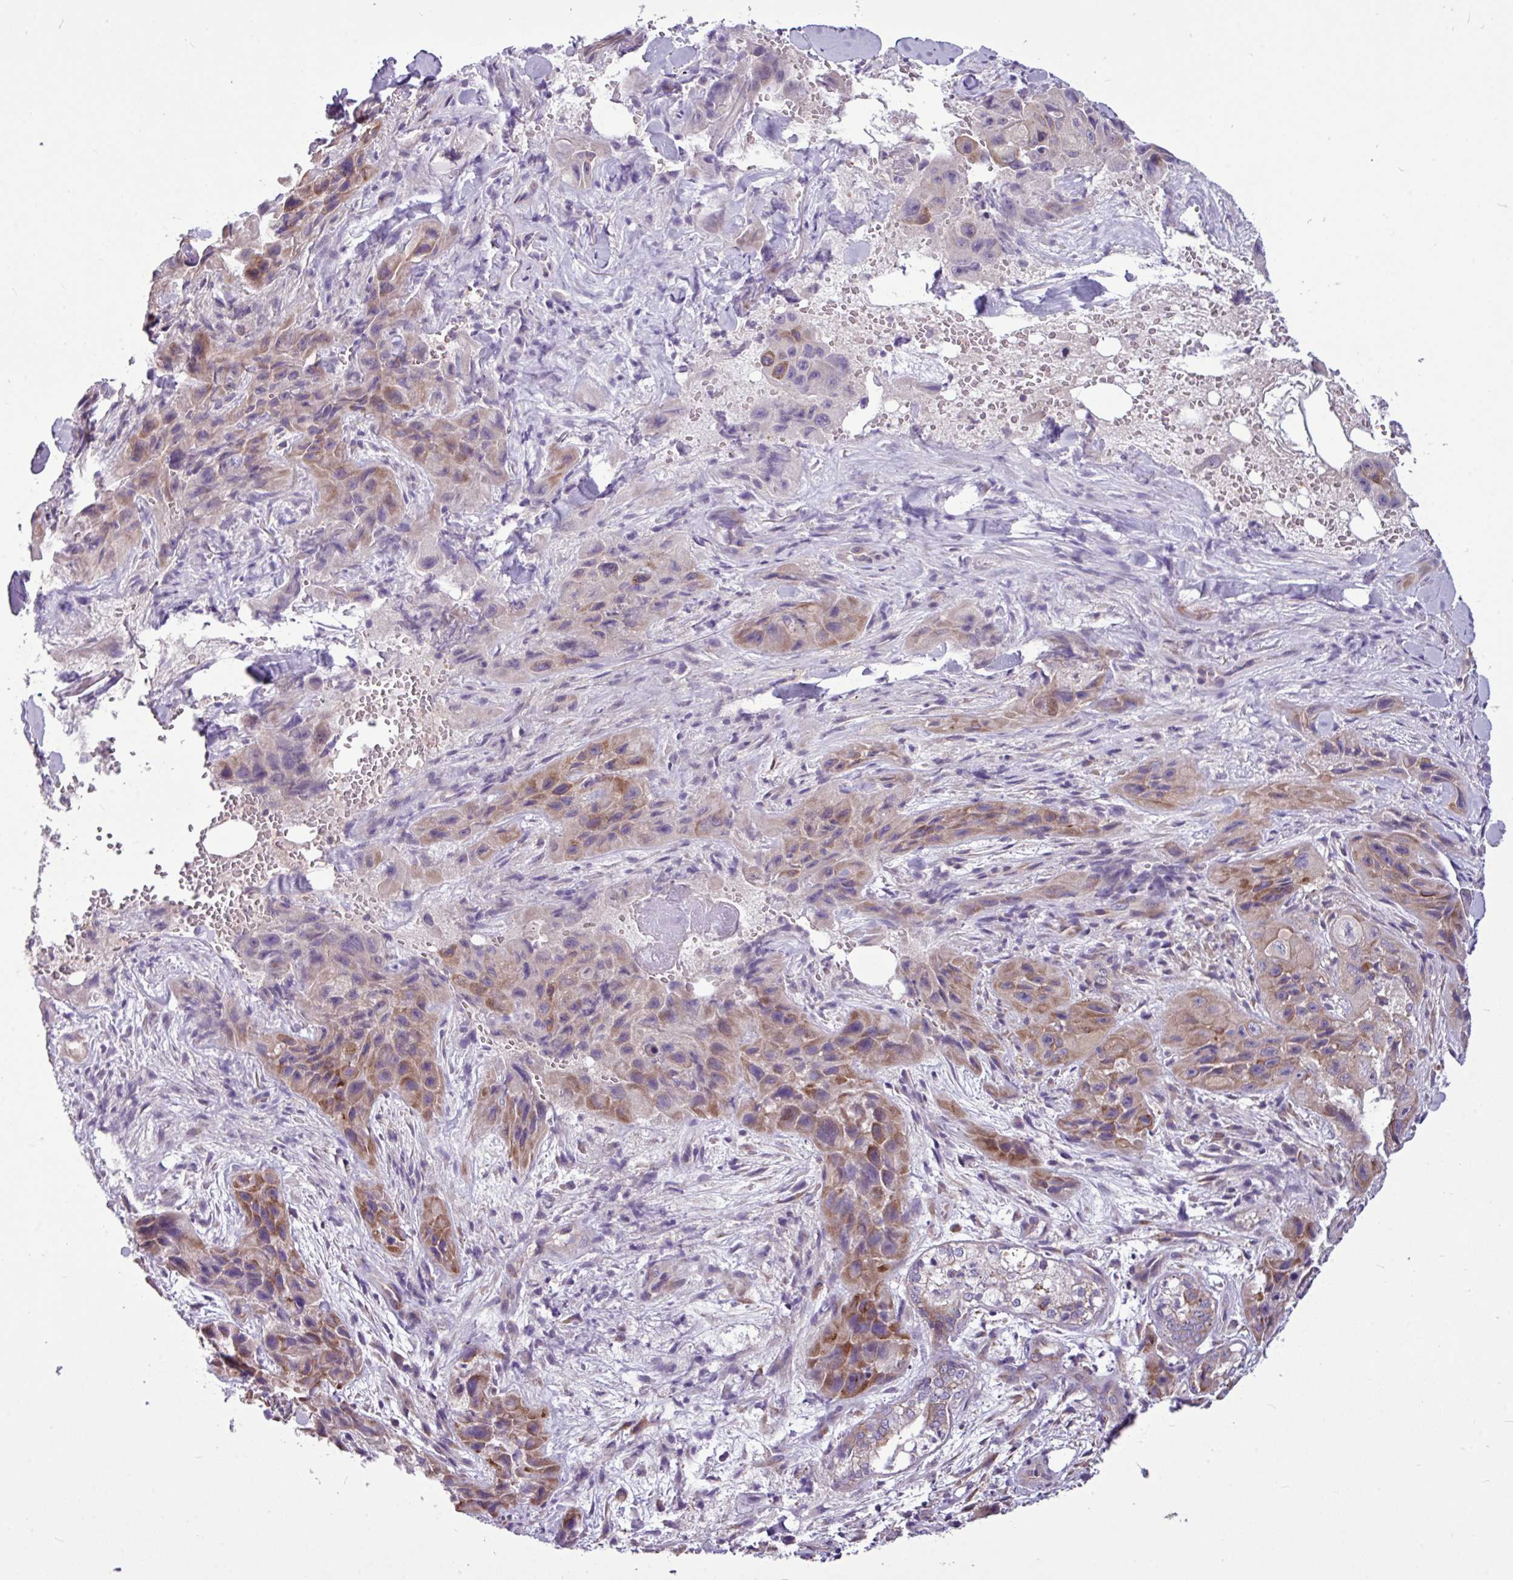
{"staining": {"intensity": "moderate", "quantity": "25%-75%", "location": "cytoplasmic/membranous"}, "tissue": "skin cancer", "cell_type": "Tumor cells", "image_type": "cancer", "snomed": [{"axis": "morphology", "description": "Squamous cell carcinoma, NOS"}, {"axis": "topography", "description": "Skin"}, {"axis": "topography", "description": "Subcutis"}], "caption": "This is a micrograph of immunohistochemistry staining of squamous cell carcinoma (skin), which shows moderate positivity in the cytoplasmic/membranous of tumor cells.", "gene": "MROH2A", "patient": {"sex": "male", "age": 73}}